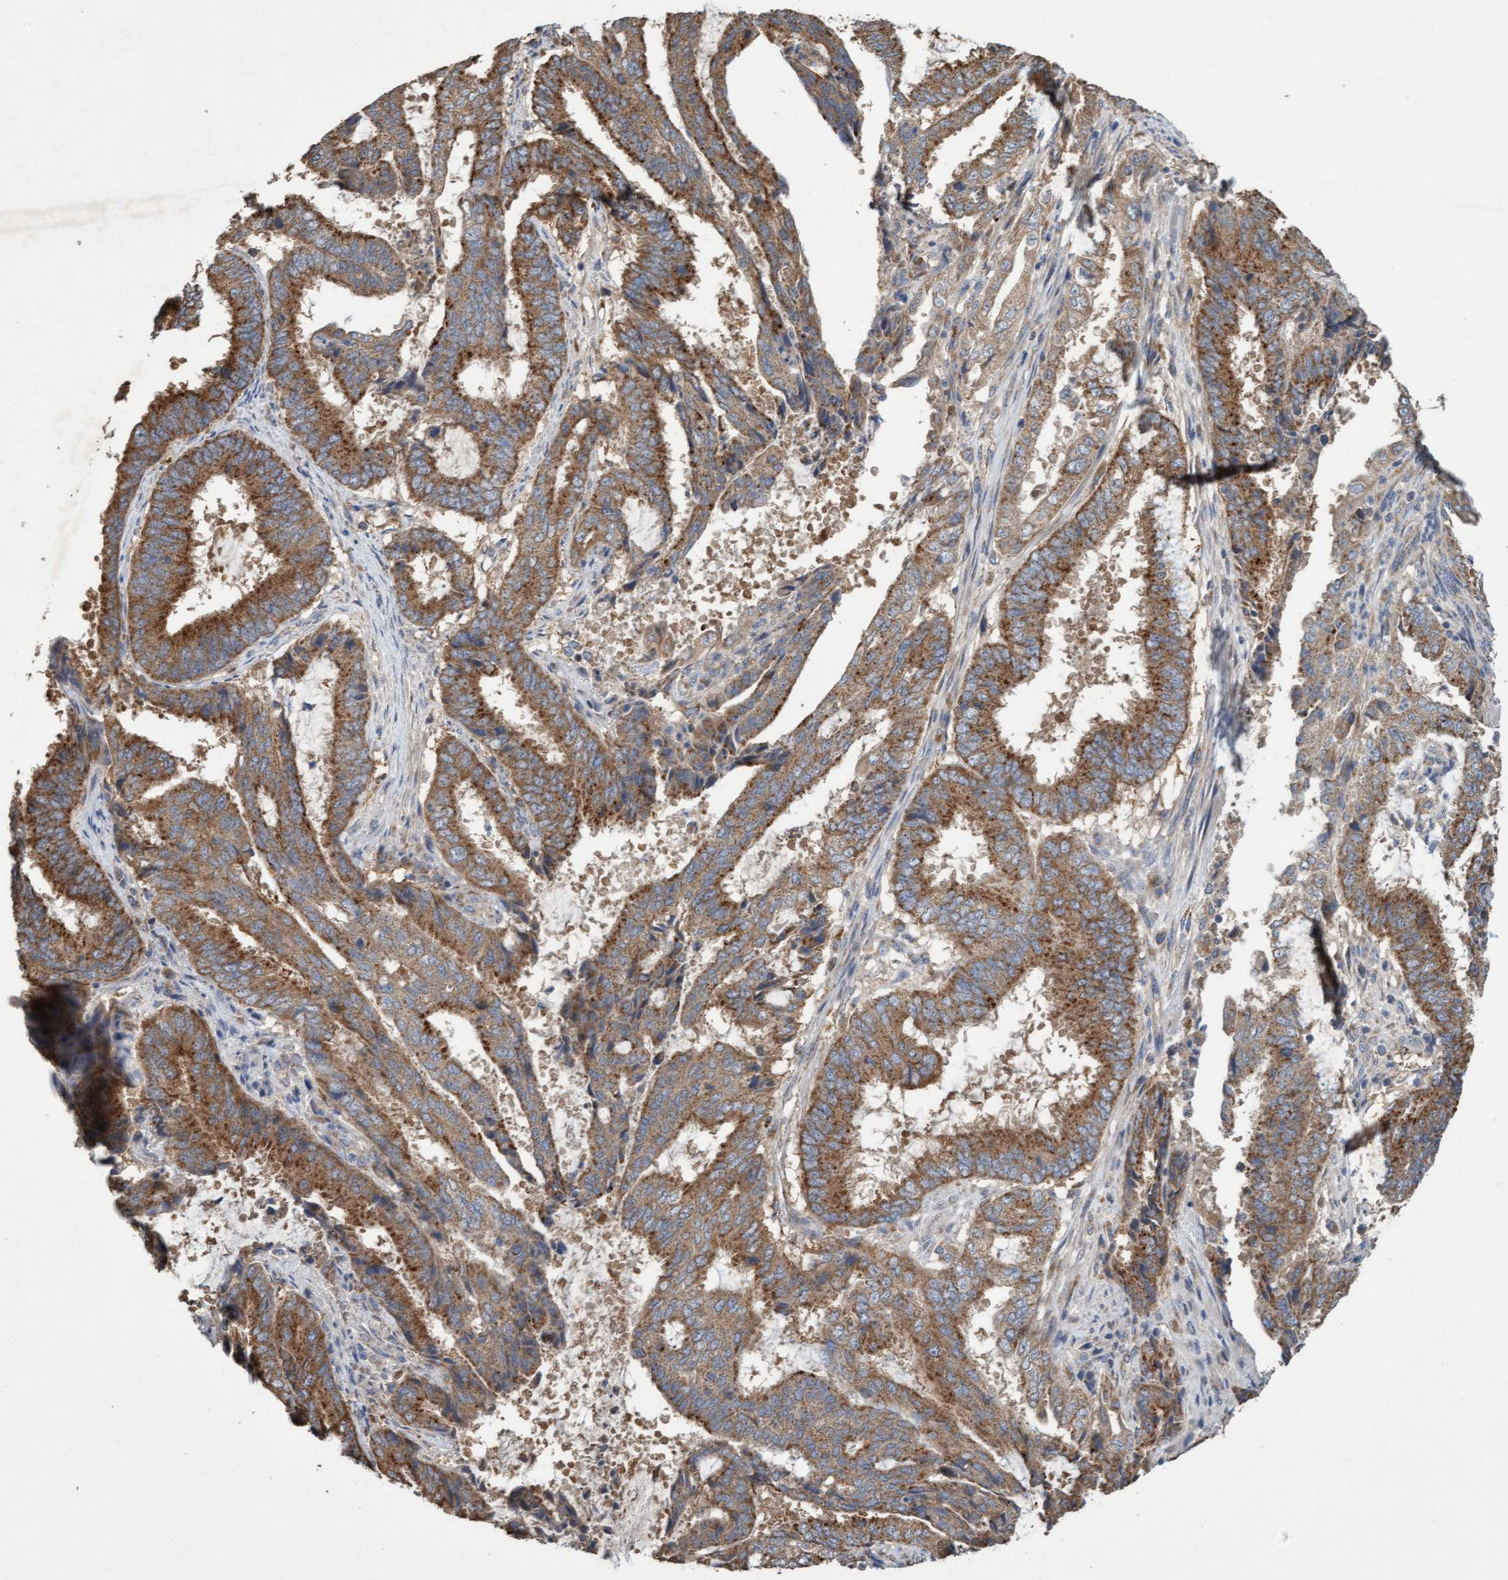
{"staining": {"intensity": "moderate", "quantity": ">75%", "location": "cytoplasmic/membranous"}, "tissue": "endometrial cancer", "cell_type": "Tumor cells", "image_type": "cancer", "snomed": [{"axis": "morphology", "description": "Adenocarcinoma, NOS"}, {"axis": "topography", "description": "Endometrium"}], "caption": "The immunohistochemical stain shows moderate cytoplasmic/membranous staining in tumor cells of endometrial cancer tissue.", "gene": "ATPAF2", "patient": {"sex": "female", "age": 51}}